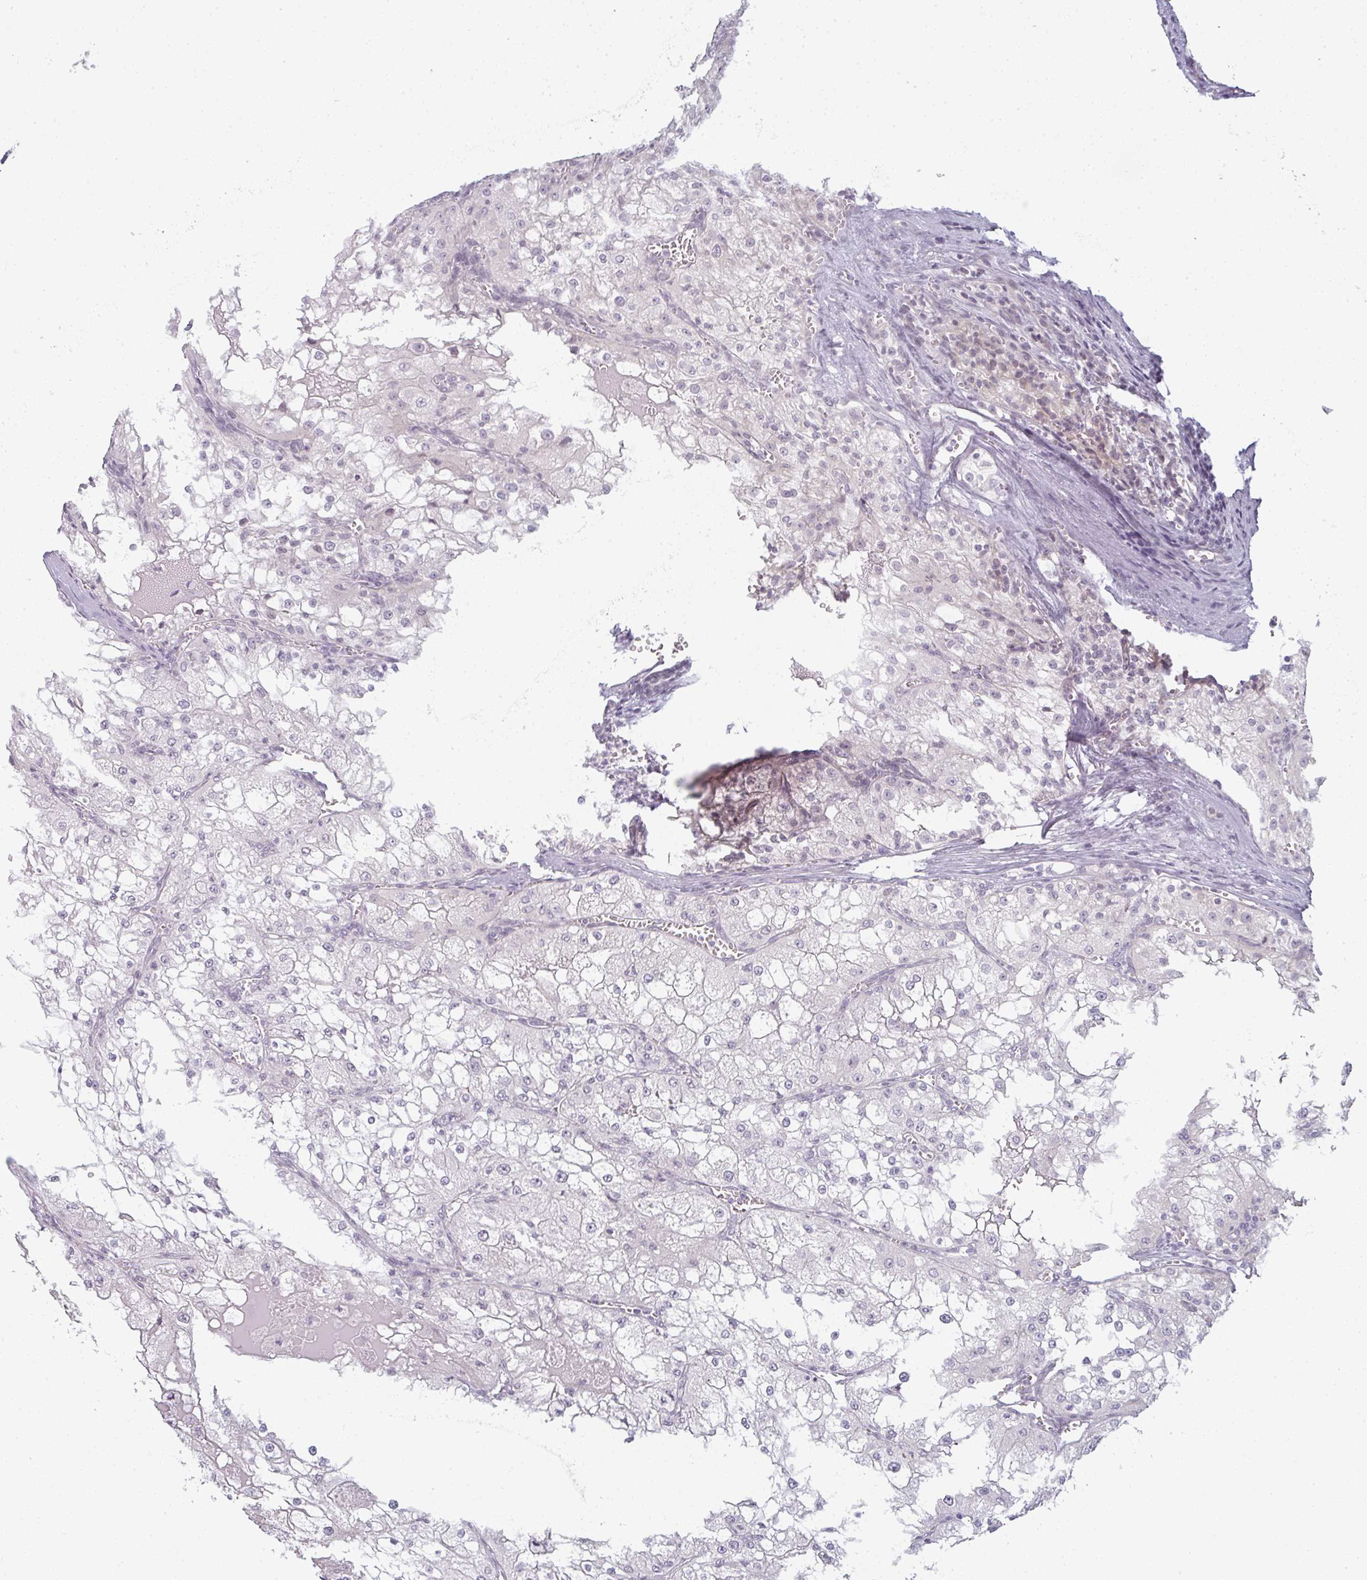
{"staining": {"intensity": "negative", "quantity": "none", "location": "none"}, "tissue": "renal cancer", "cell_type": "Tumor cells", "image_type": "cancer", "snomed": [{"axis": "morphology", "description": "Adenocarcinoma, NOS"}, {"axis": "topography", "description": "Kidney"}], "caption": "Micrograph shows no protein staining in tumor cells of renal adenocarcinoma tissue. (Brightfield microscopy of DAB (3,3'-diaminobenzidine) immunohistochemistry at high magnification).", "gene": "RBBP6", "patient": {"sex": "female", "age": 74}}